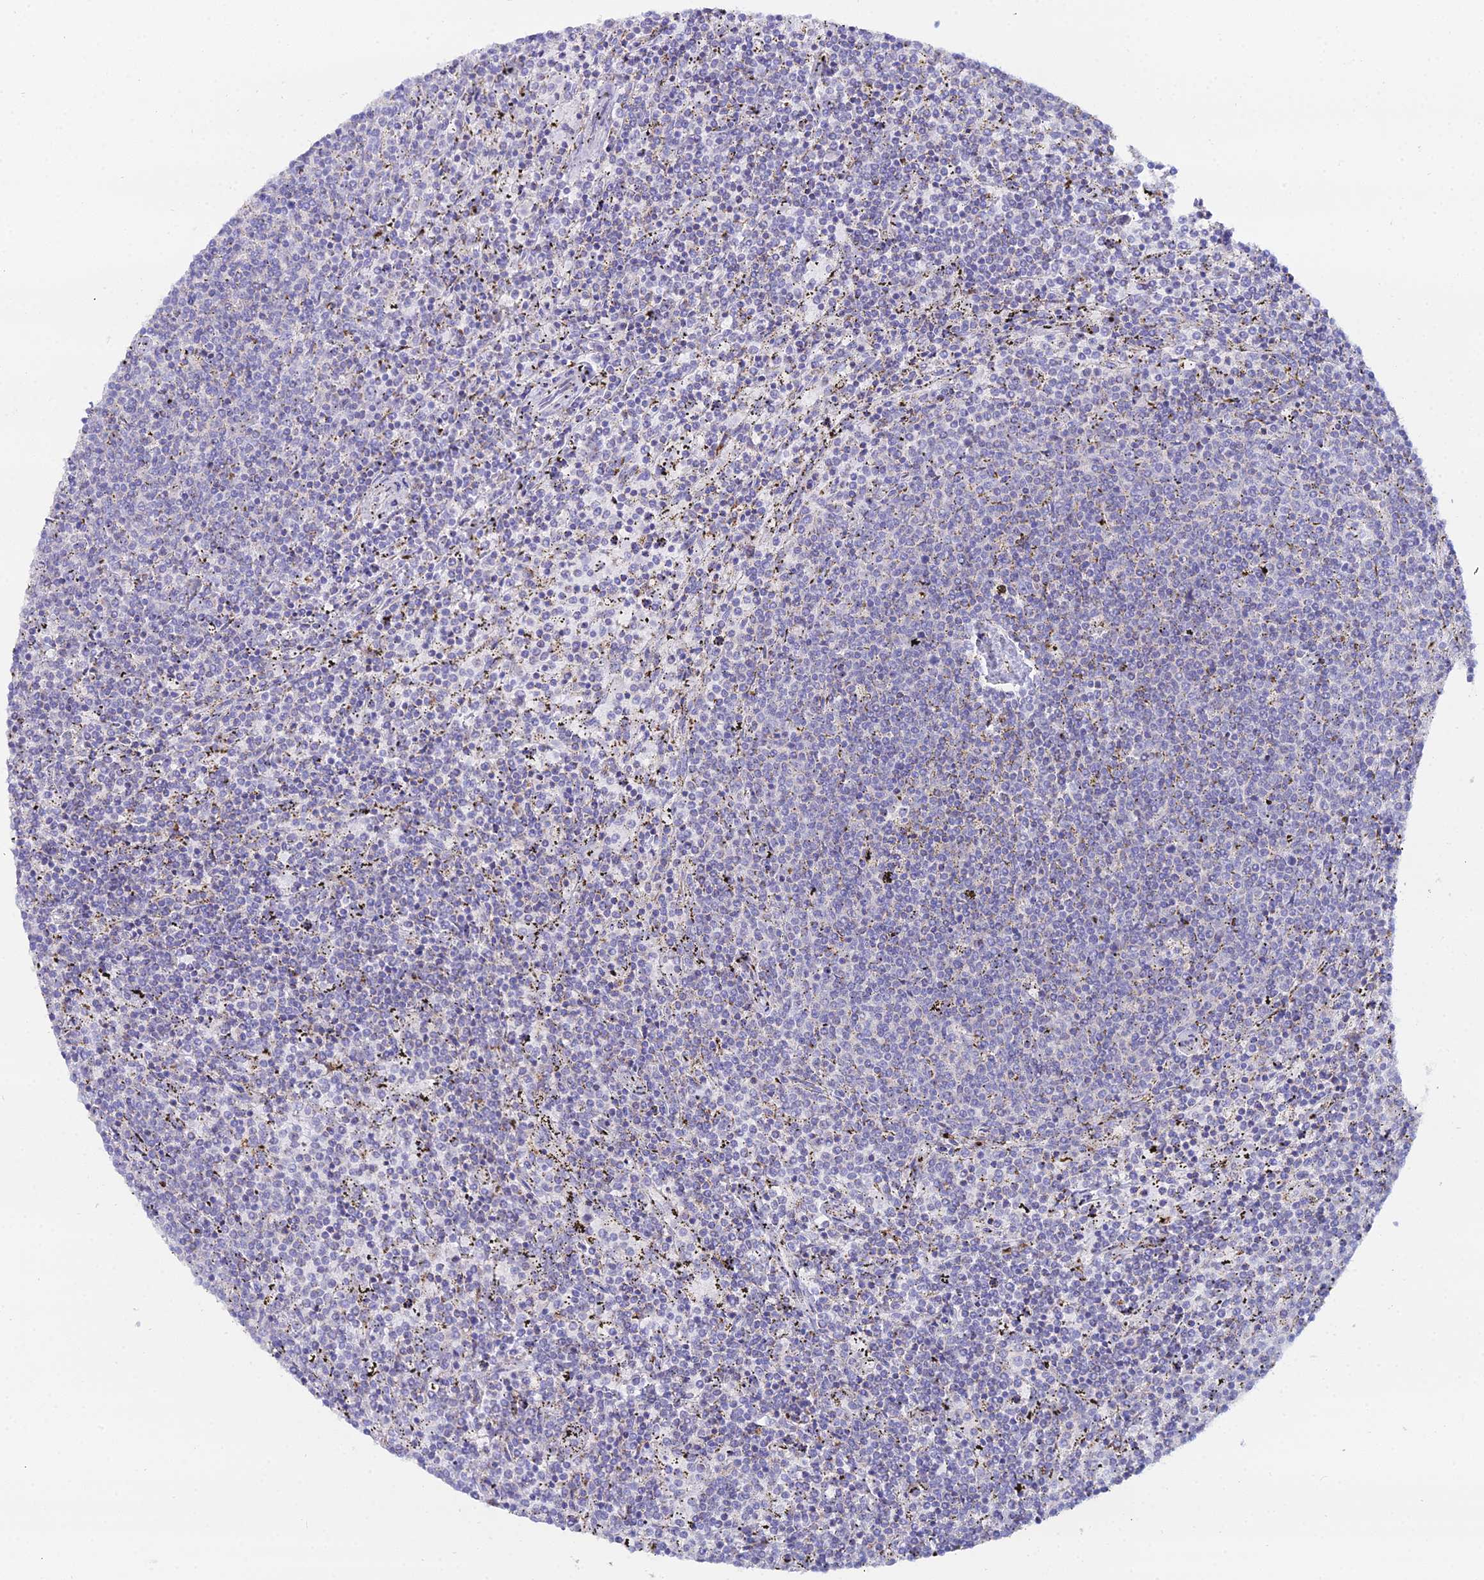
{"staining": {"intensity": "negative", "quantity": "none", "location": "none"}, "tissue": "lymphoma", "cell_type": "Tumor cells", "image_type": "cancer", "snomed": [{"axis": "morphology", "description": "Malignant lymphoma, non-Hodgkin's type, Low grade"}, {"axis": "topography", "description": "Spleen"}], "caption": "IHC image of neoplastic tissue: low-grade malignant lymphoma, non-Hodgkin's type stained with DAB (3,3'-diaminobenzidine) exhibits no significant protein expression in tumor cells. (DAB IHC visualized using brightfield microscopy, high magnification).", "gene": "DHX34", "patient": {"sex": "female", "age": 50}}